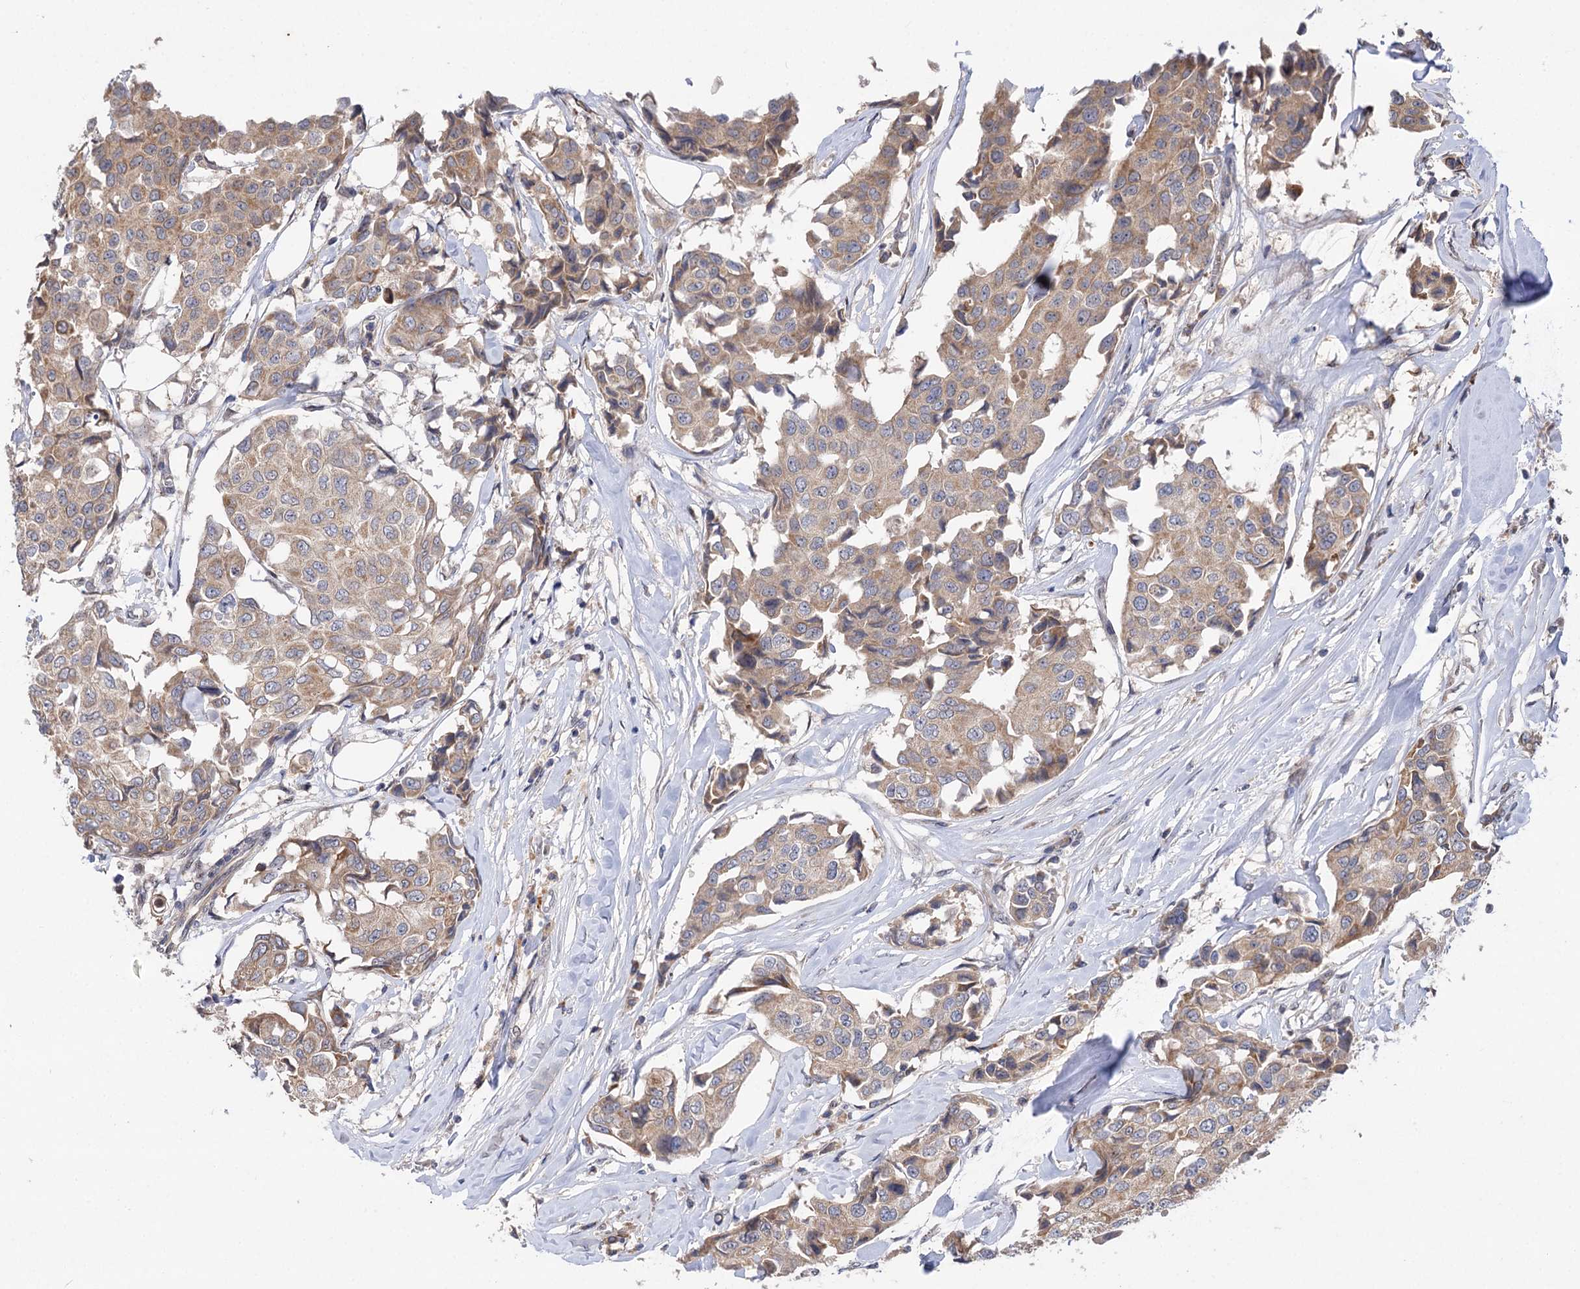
{"staining": {"intensity": "weak", "quantity": ">75%", "location": "cytoplasmic/membranous"}, "tissue": "breast cancer", "cell_type": "Tumor cells", "image_type": "cancer", "snomed": [{"axis": "morphology", "description": "Duct carcinoma"}, {"axis": "topography", "description": "Breast"}], "caption": "Human breast infiltrating ductal carcinoma stained for a protein (brown) displays weak cytoplasmic/membranous positive positivity in approximately >75% of tumor cells.", "gene": "FBXW8", "patient": {"sex": "female", "age": 80}}